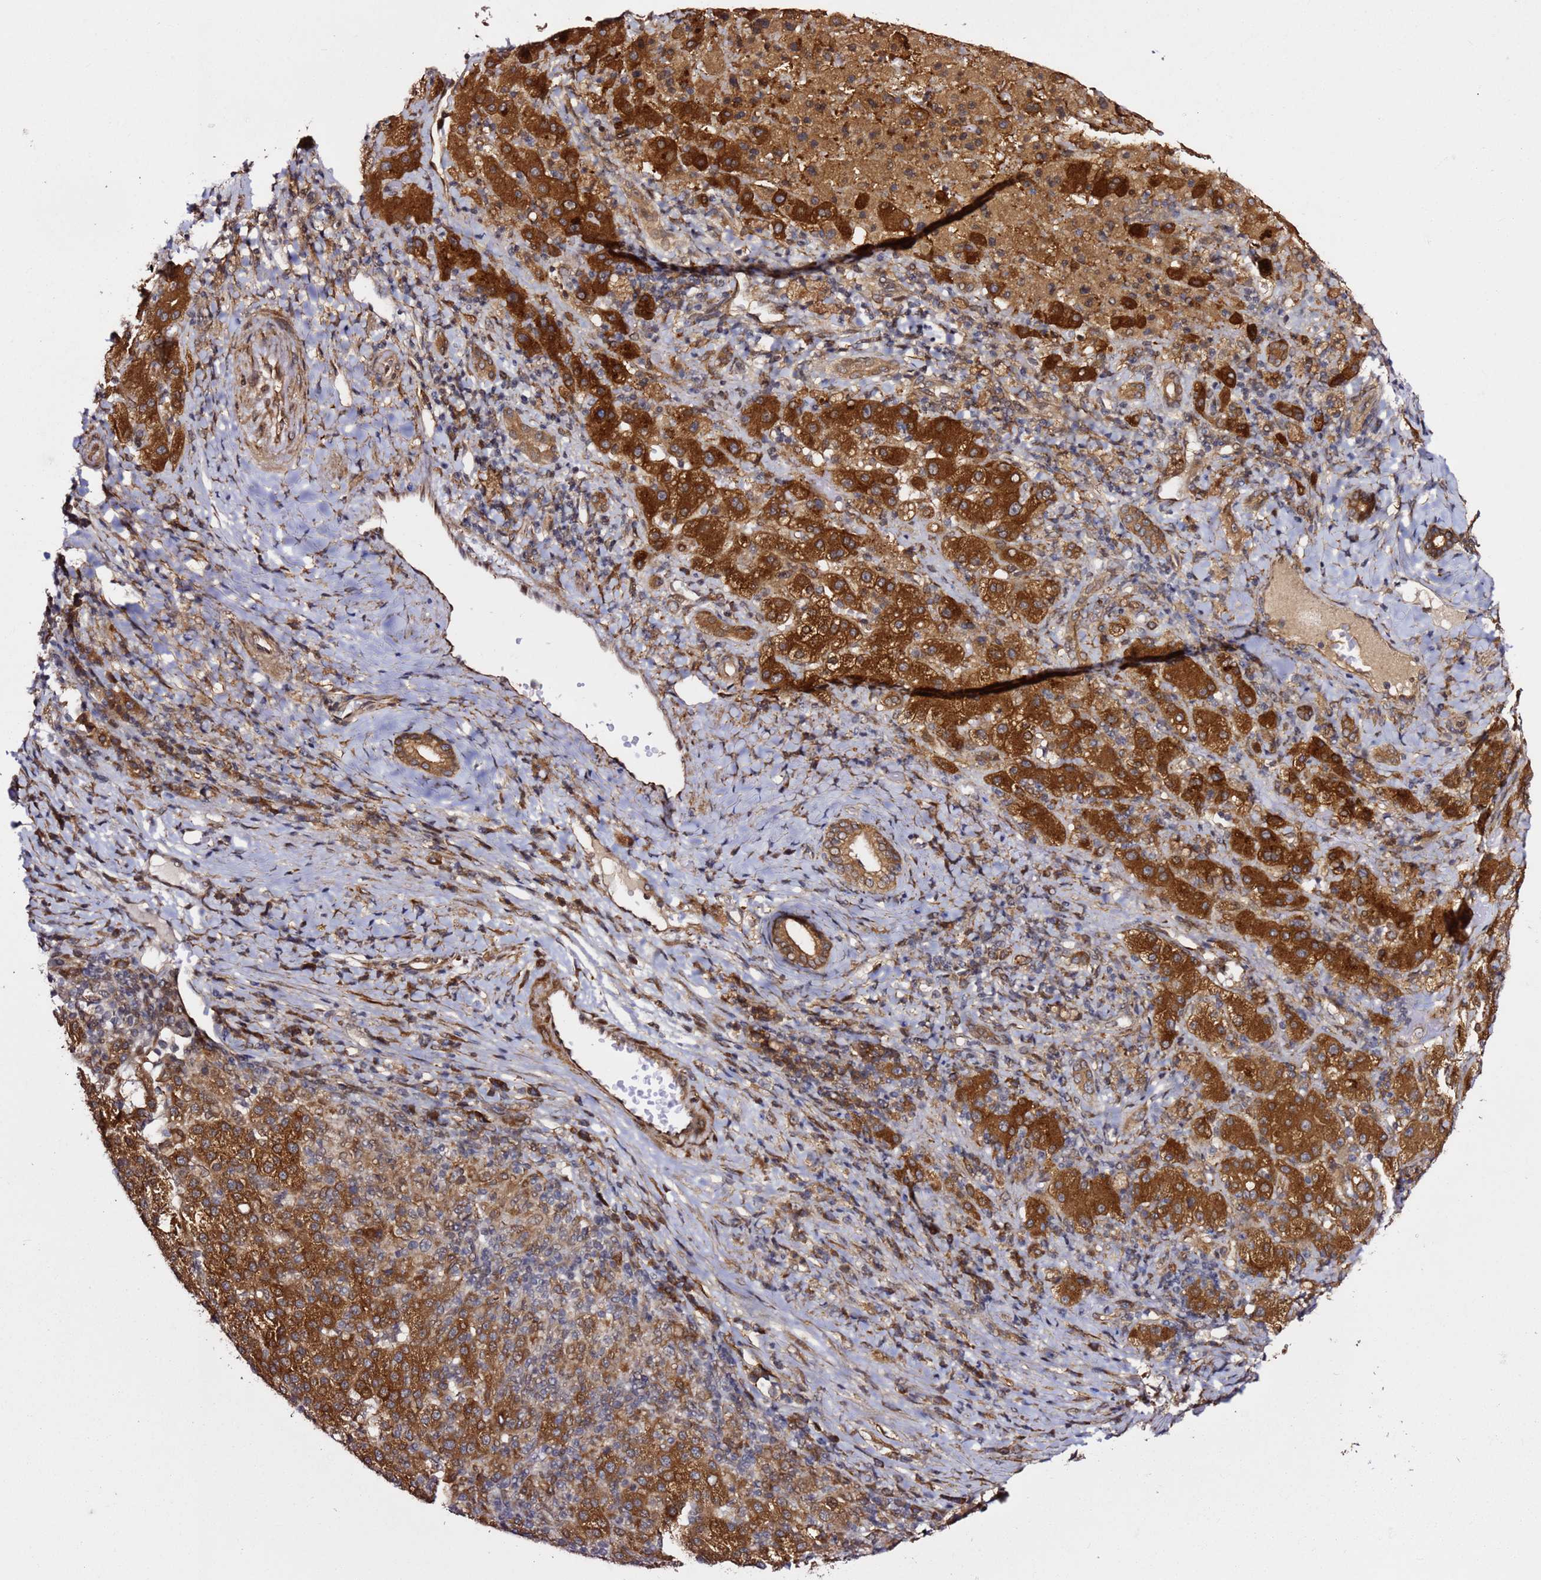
{"staining": {"intensity": "strong", "quantity": ">75%", "location": "cytoplasmic/membranous"}, "tissue": "liver cancer", "cell_type": "Tumor cells", "image_type": "cancer", "snomed": [{"axis": "morphology", "description": "Carcinoma, Hepatocellular, NOS"}, {"axis": "topography", "description": "Liver"}], "caption": "IHC (DAB (3,3'-diaminobenzidine)) staining of liver cancer (hepatocellular carcinoma) shows strong cytoplasmic/membranous protein staining in approximately >75% of tumor cells. (DAB IHC, brown staining for protein, blue staining for nuclei).", "gene": "PRKAB2", "patient": {"sex": "female", "age": 58}}